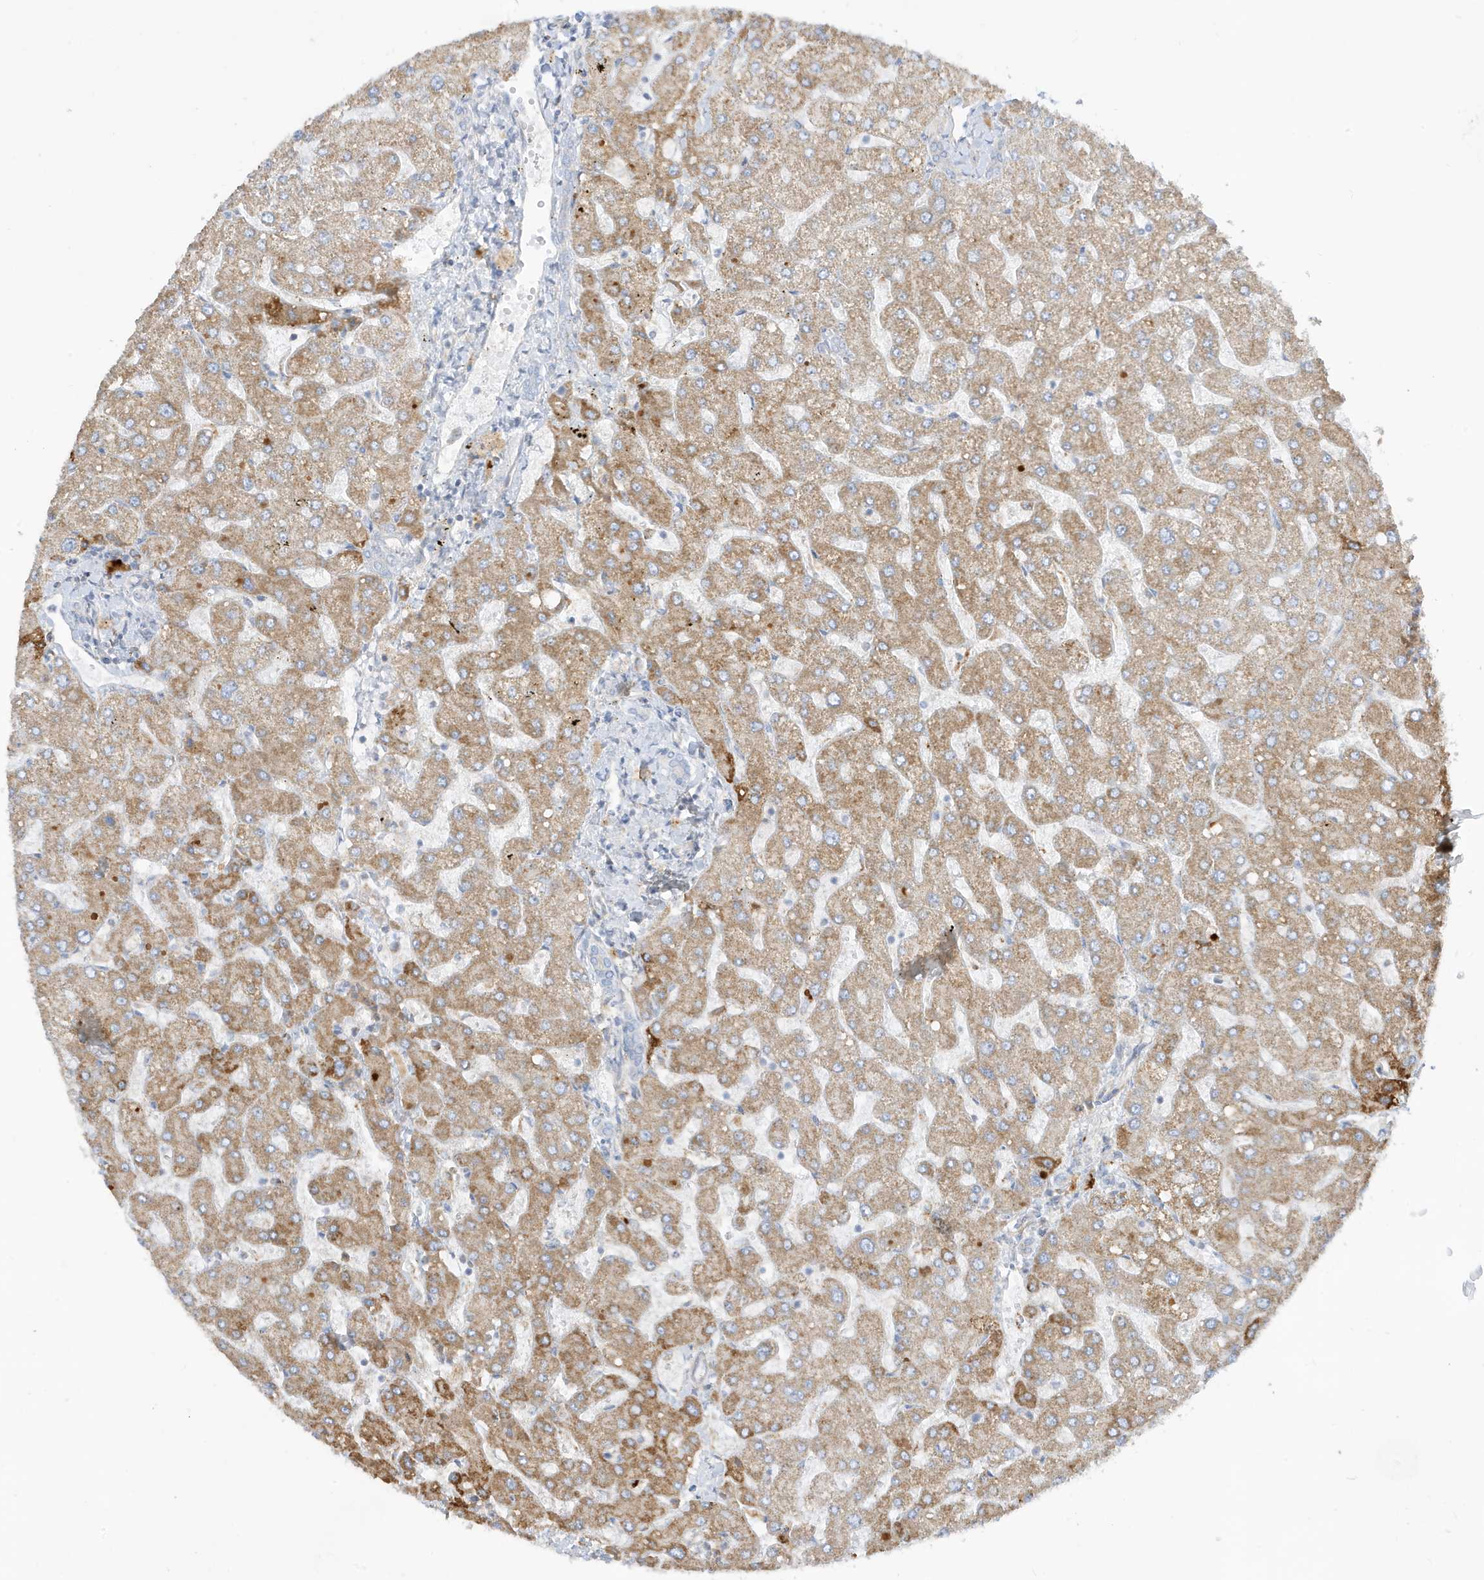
{"staining": {"intensity": "negative", "quantity": "none", "location": "none"}, "tissue": "liver", "cell_type": "Cholangiocytes", "image_type": "normal", "snomed": [{"axis": "morphology", "description": "Normal tissue, NOS"}, {"axis": "topography", "description": "Liver"}], "caption": "Liver was stained to show a protein in brown. There is no significant staining in cholangiocytes. (Brightfield microscopy of DAB immunohistochemistry at high magnification).", "gene": "IFT57", "patient": {"sex": "male", "age": 55}}